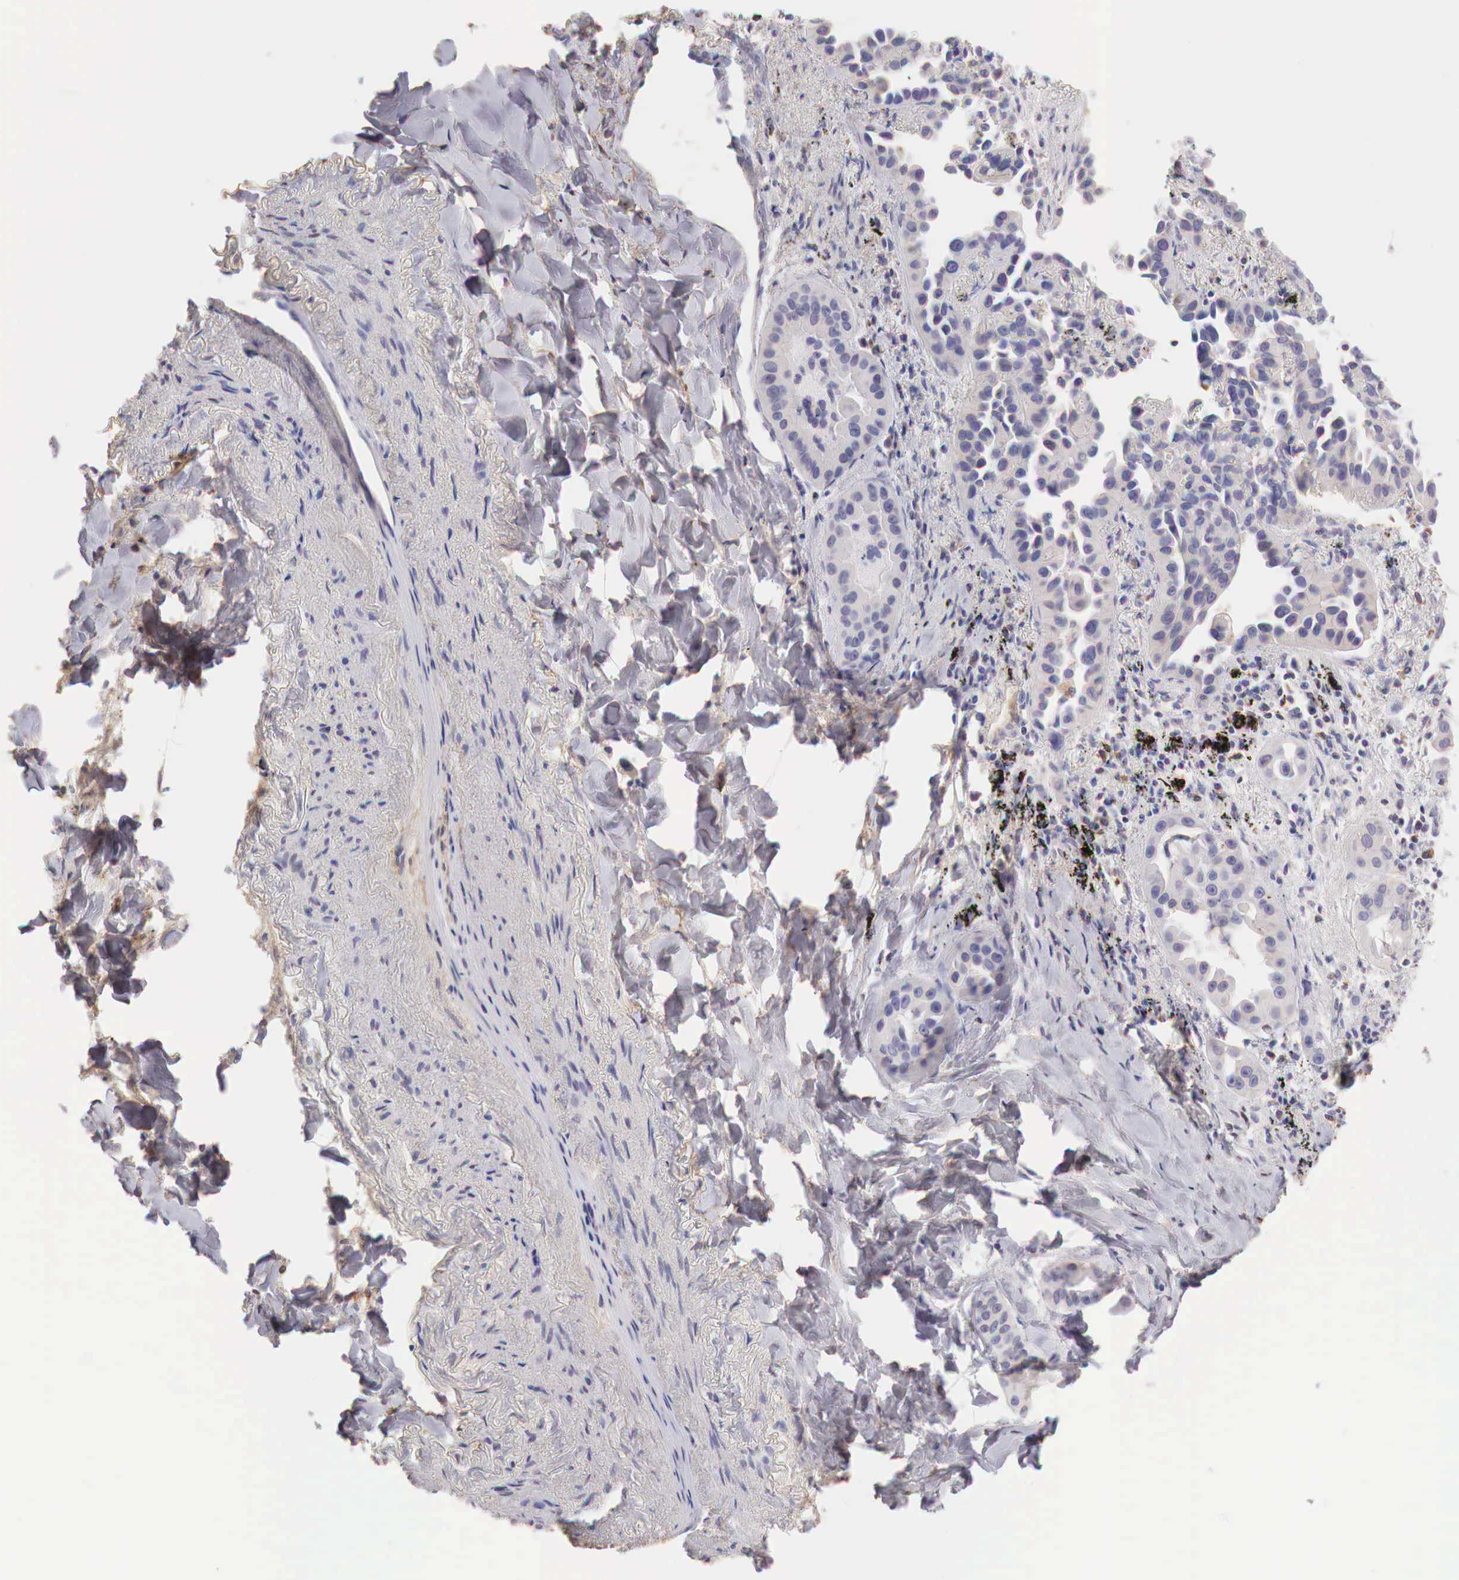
{"staining": {"intensity": "weak", "quantity": "<25%", "location": "cytoplasmic/membranous"}, "tissue": "lung cancer", "cell_type": "Tumor cells", "image_type": "cancer", "snomed": [{"axis": "morphology", "description": "Adenocarcinoma, NOS"}, {"axis": "topography", "description": "Lung"}], "caption": "Immunohistochemistry (IHC) of human adenocarcinoma (lung) demonstrates no positivity in tumor cells.", "gene": "XPNPEP2", "patient": {"sex": "male", "age": 68}}